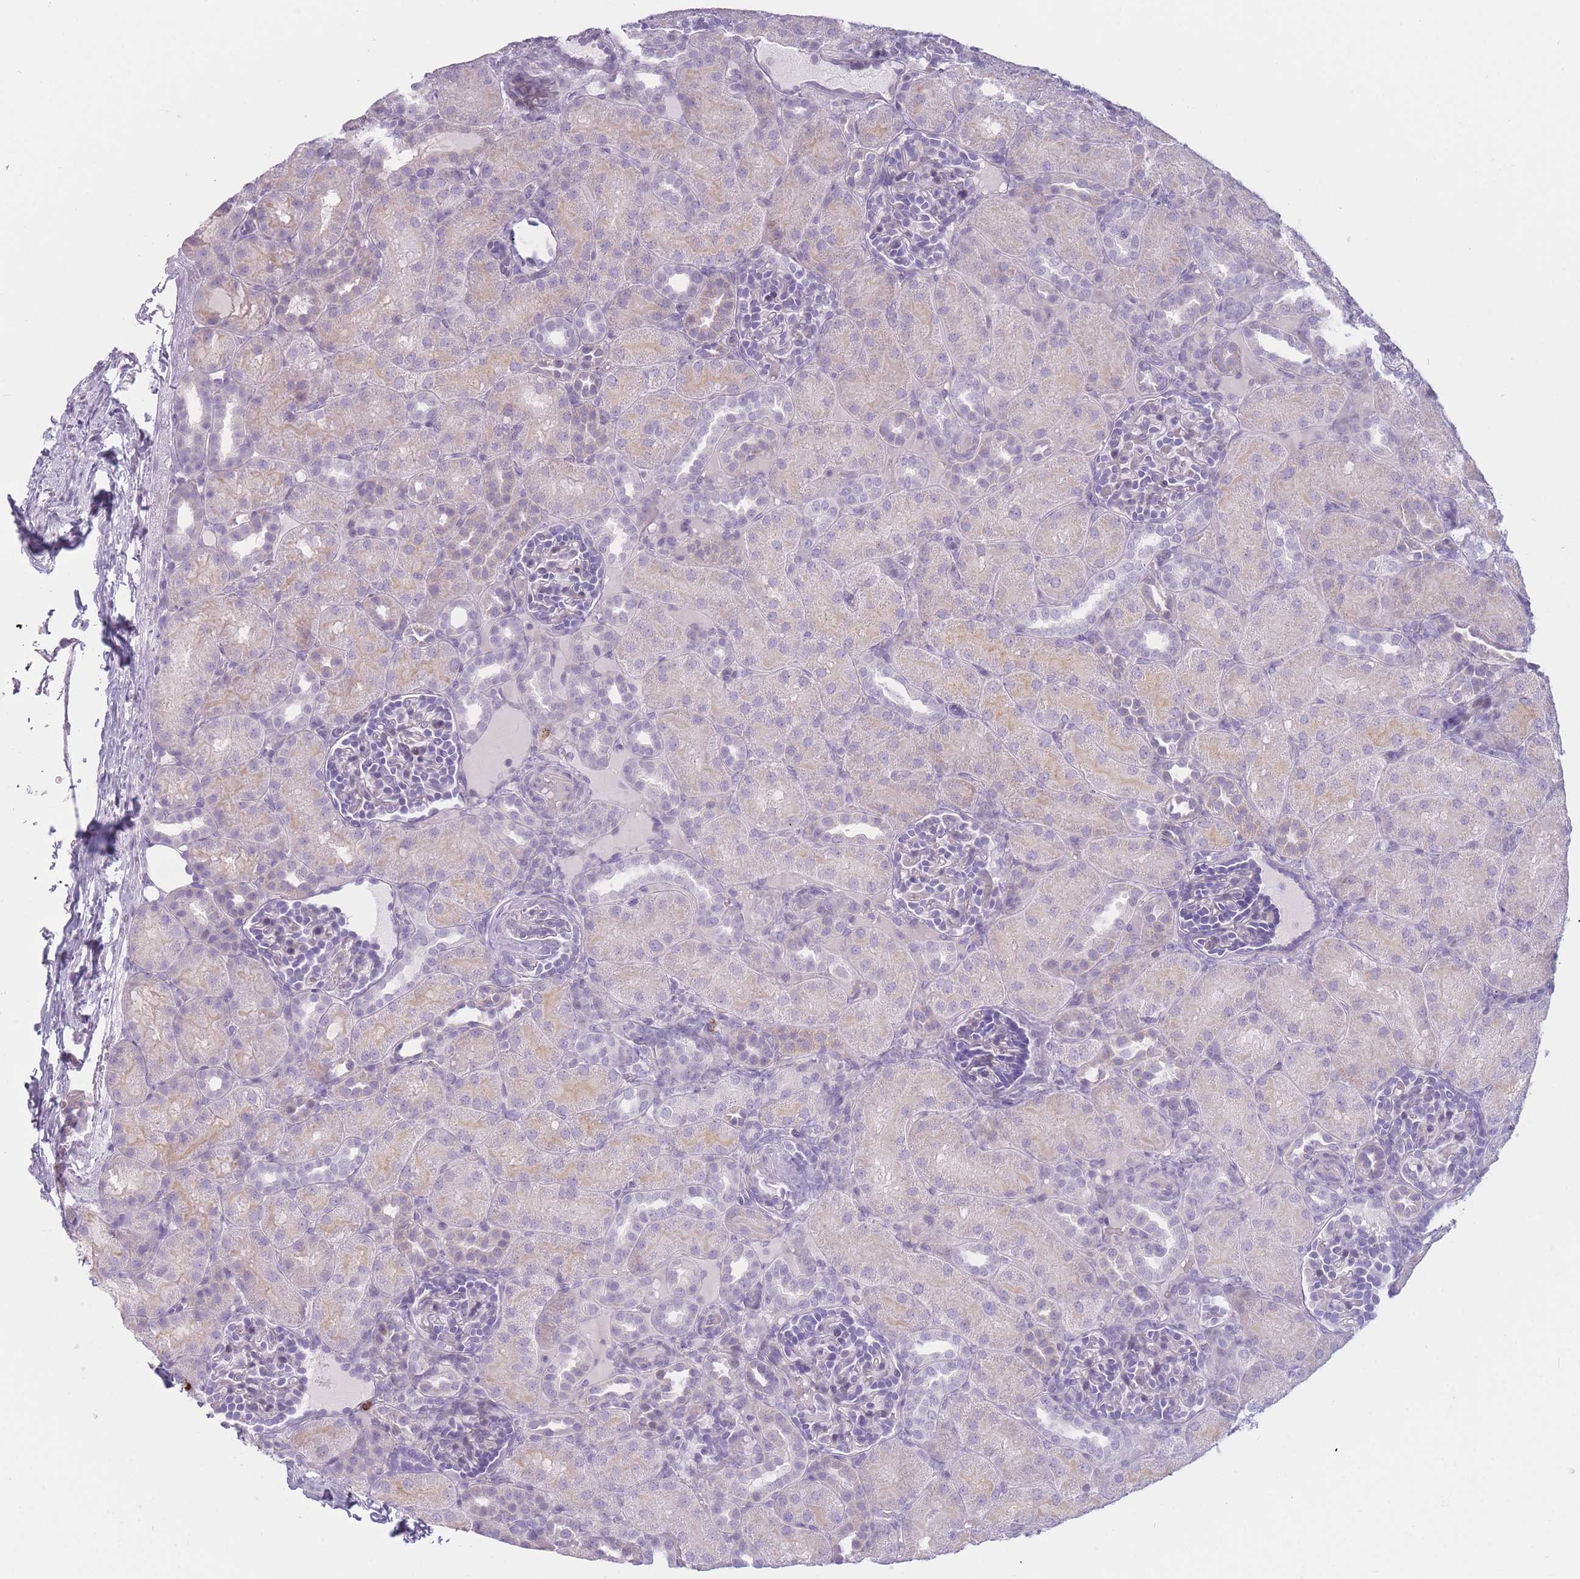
{"staining": {"intensity": "negative", "quantity": "none", "location": "none"}, "tissue": "kidney", "cell_type": "Cells in glomeruli", "image_type": "normal", "snomed": [{"axis": "morphology", "description": "Normal tissue, NOS"}, {"axis": "topography", "description": "Kidney"}], "caption": "Immunohistochemistry (IHC) photomicrograph of benign human kidney stained for a protein (brown), which shows no positivity in cells in glomeruli.", "gene": "PLEKHG2", "patient": {"sex": "male", "age": 1}}